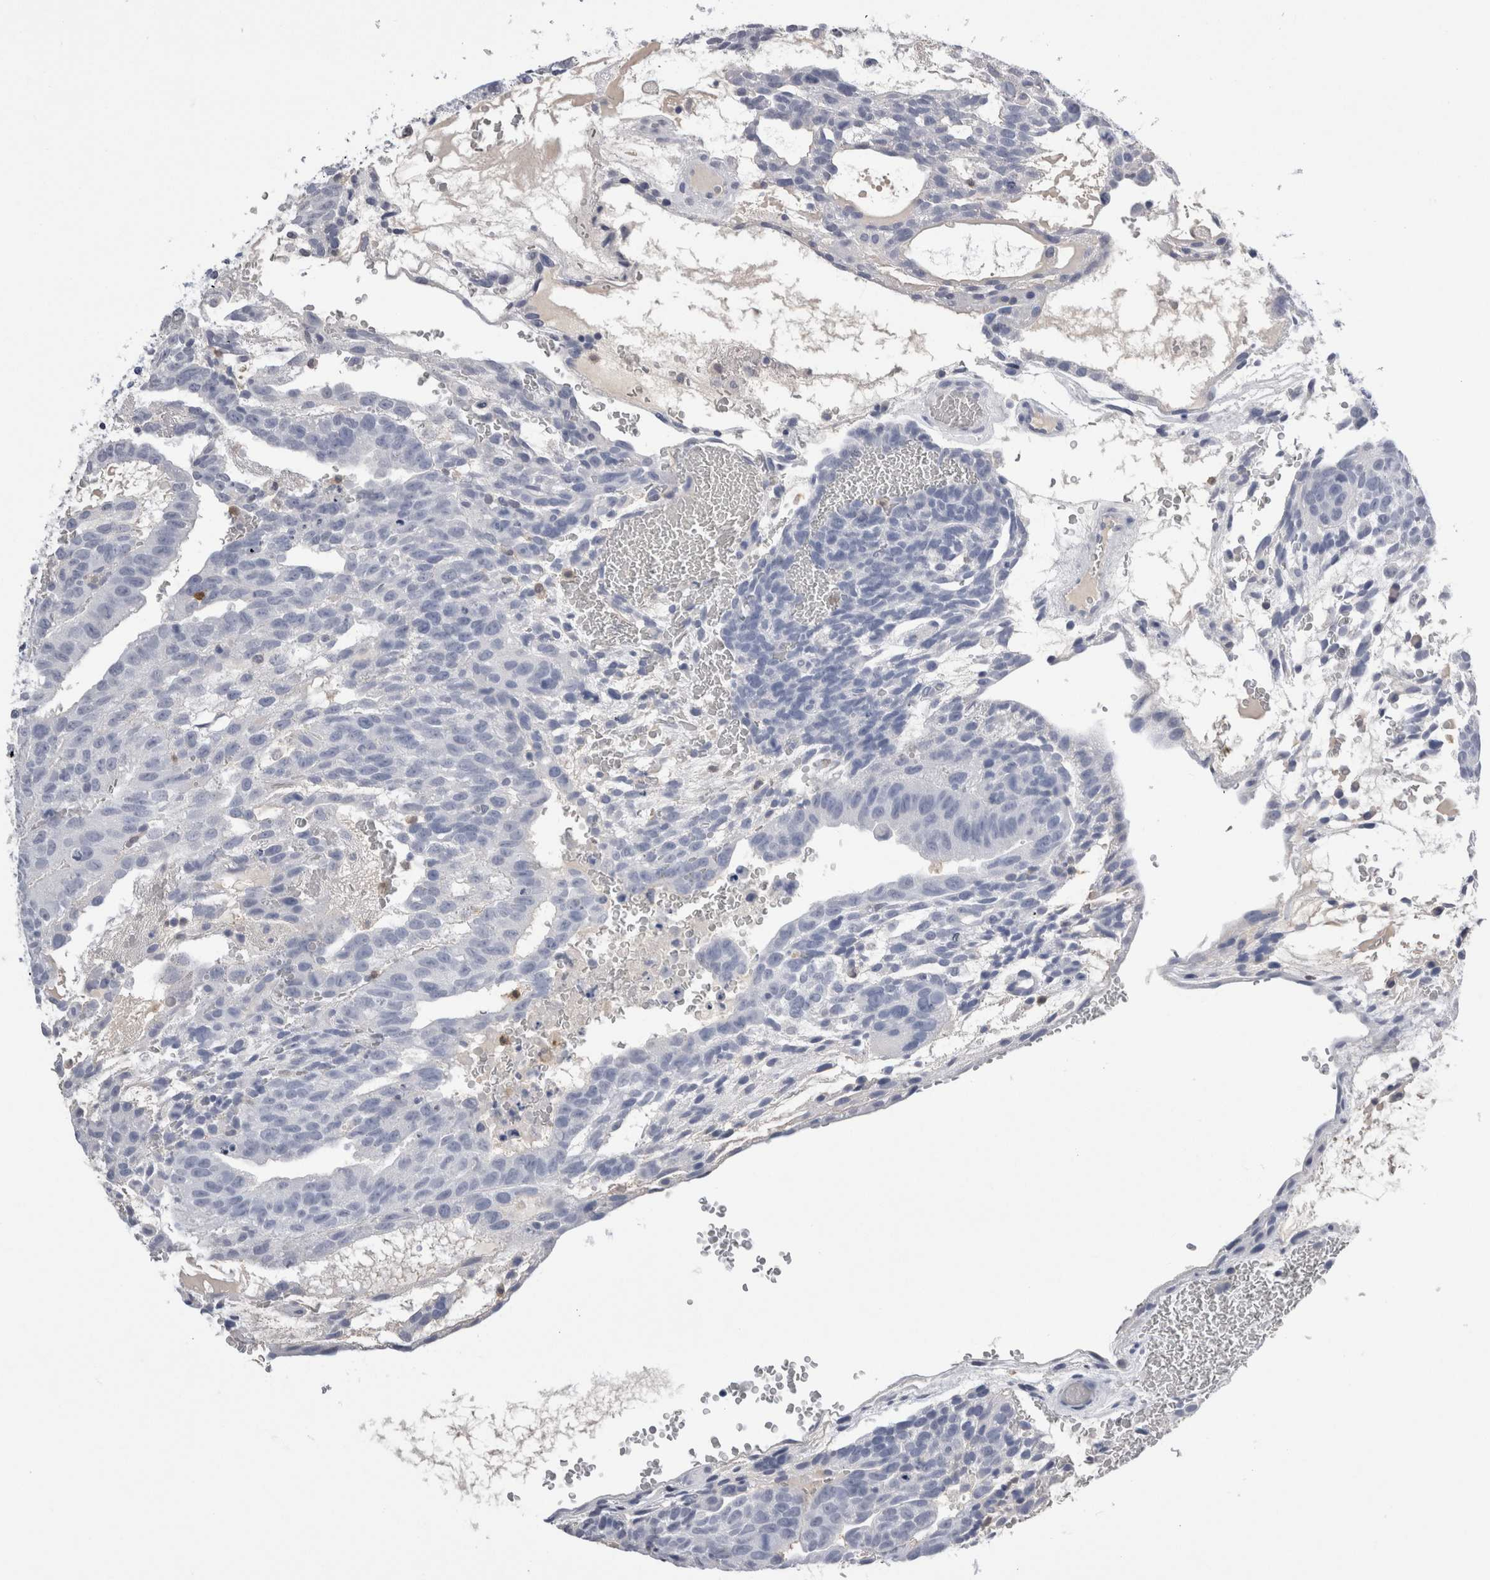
{"staining": {"intensity": "negative", "quantity": "none", "location": "none"}, "tissue": "testis cancer", "cell_type": "Tumor cells", "image_type": "cancer", "snomed": [{"axis": "morphology", "description": "Seminoma, NOS"}, {"axis": "morphology", "description": "Carcinoma, Embryonal, NOS"}, {"axis": "topography", "description": "Testis"}], "caption": "Testis cancer (seminoma) stained for a protein using immunohistochemistry (IHC) shows no expression tumor cells.", "gene": "S100A12", "patient": {"sex": "male", "age": 52}}